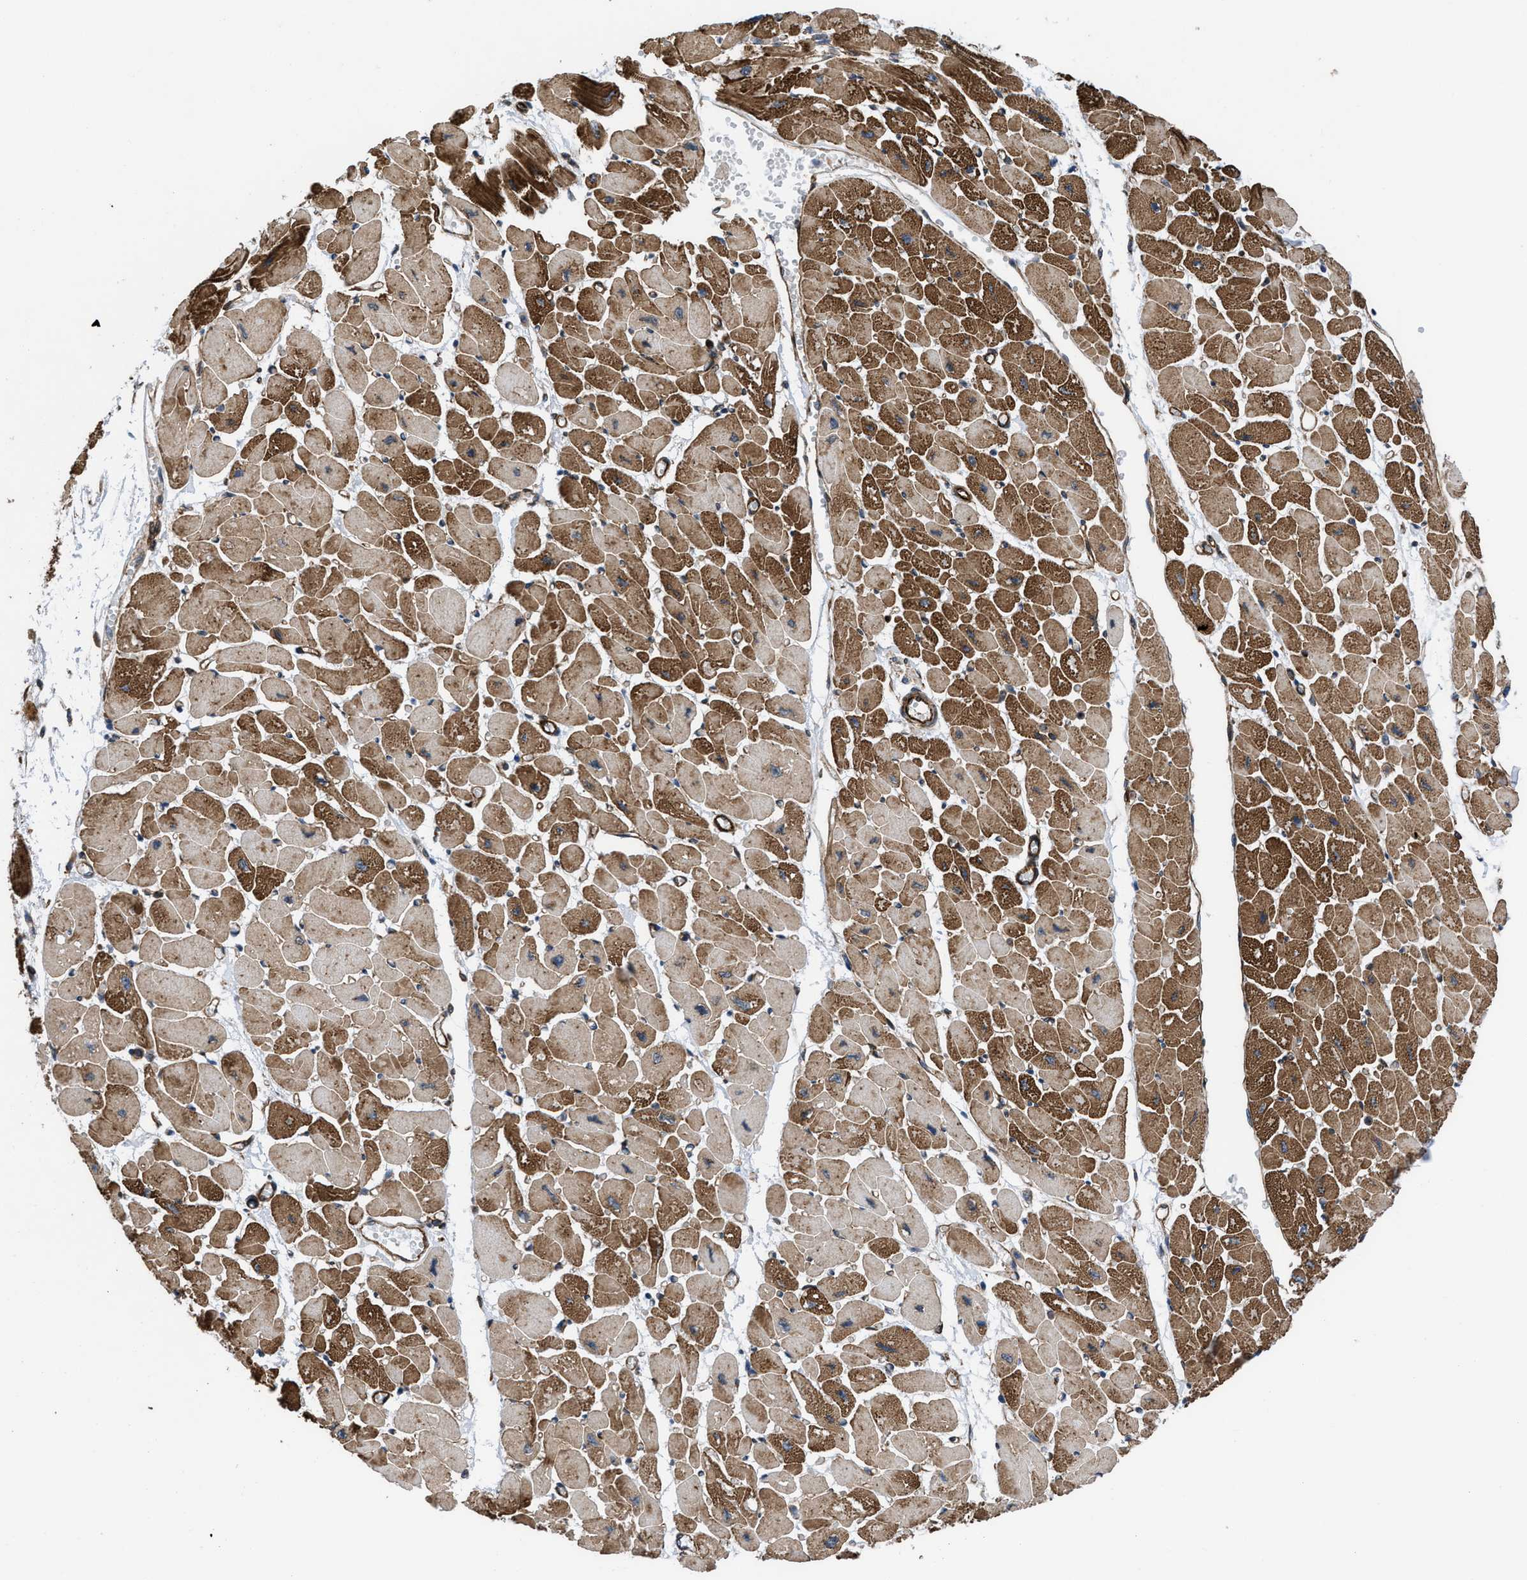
{"staining": {"intensity": "strong", "quantity": ">75%", "location": "cytoplasmic/membranous"}, "tissue": "heart muscle", "cell_type": "Cardiomyocytes", "image_type": "normal", "snomed": [{"axis": "morphology", "description": "Normal tissue, NOS"}, {"axis": "topography", "description": "Heart"}], "caption": "Immunohistochemistry (IHC) (DAB (3,3'-diaminobenzidine)) staining of unremarkable heart muscle displays strong cytoplasmic/membranous protein staining in about >75% of cardiomyocytes. (IHC, brightfield microscopy, high magnification).", "gene": "PTPRE", "patient": {"sex": "female", "age": 54}}